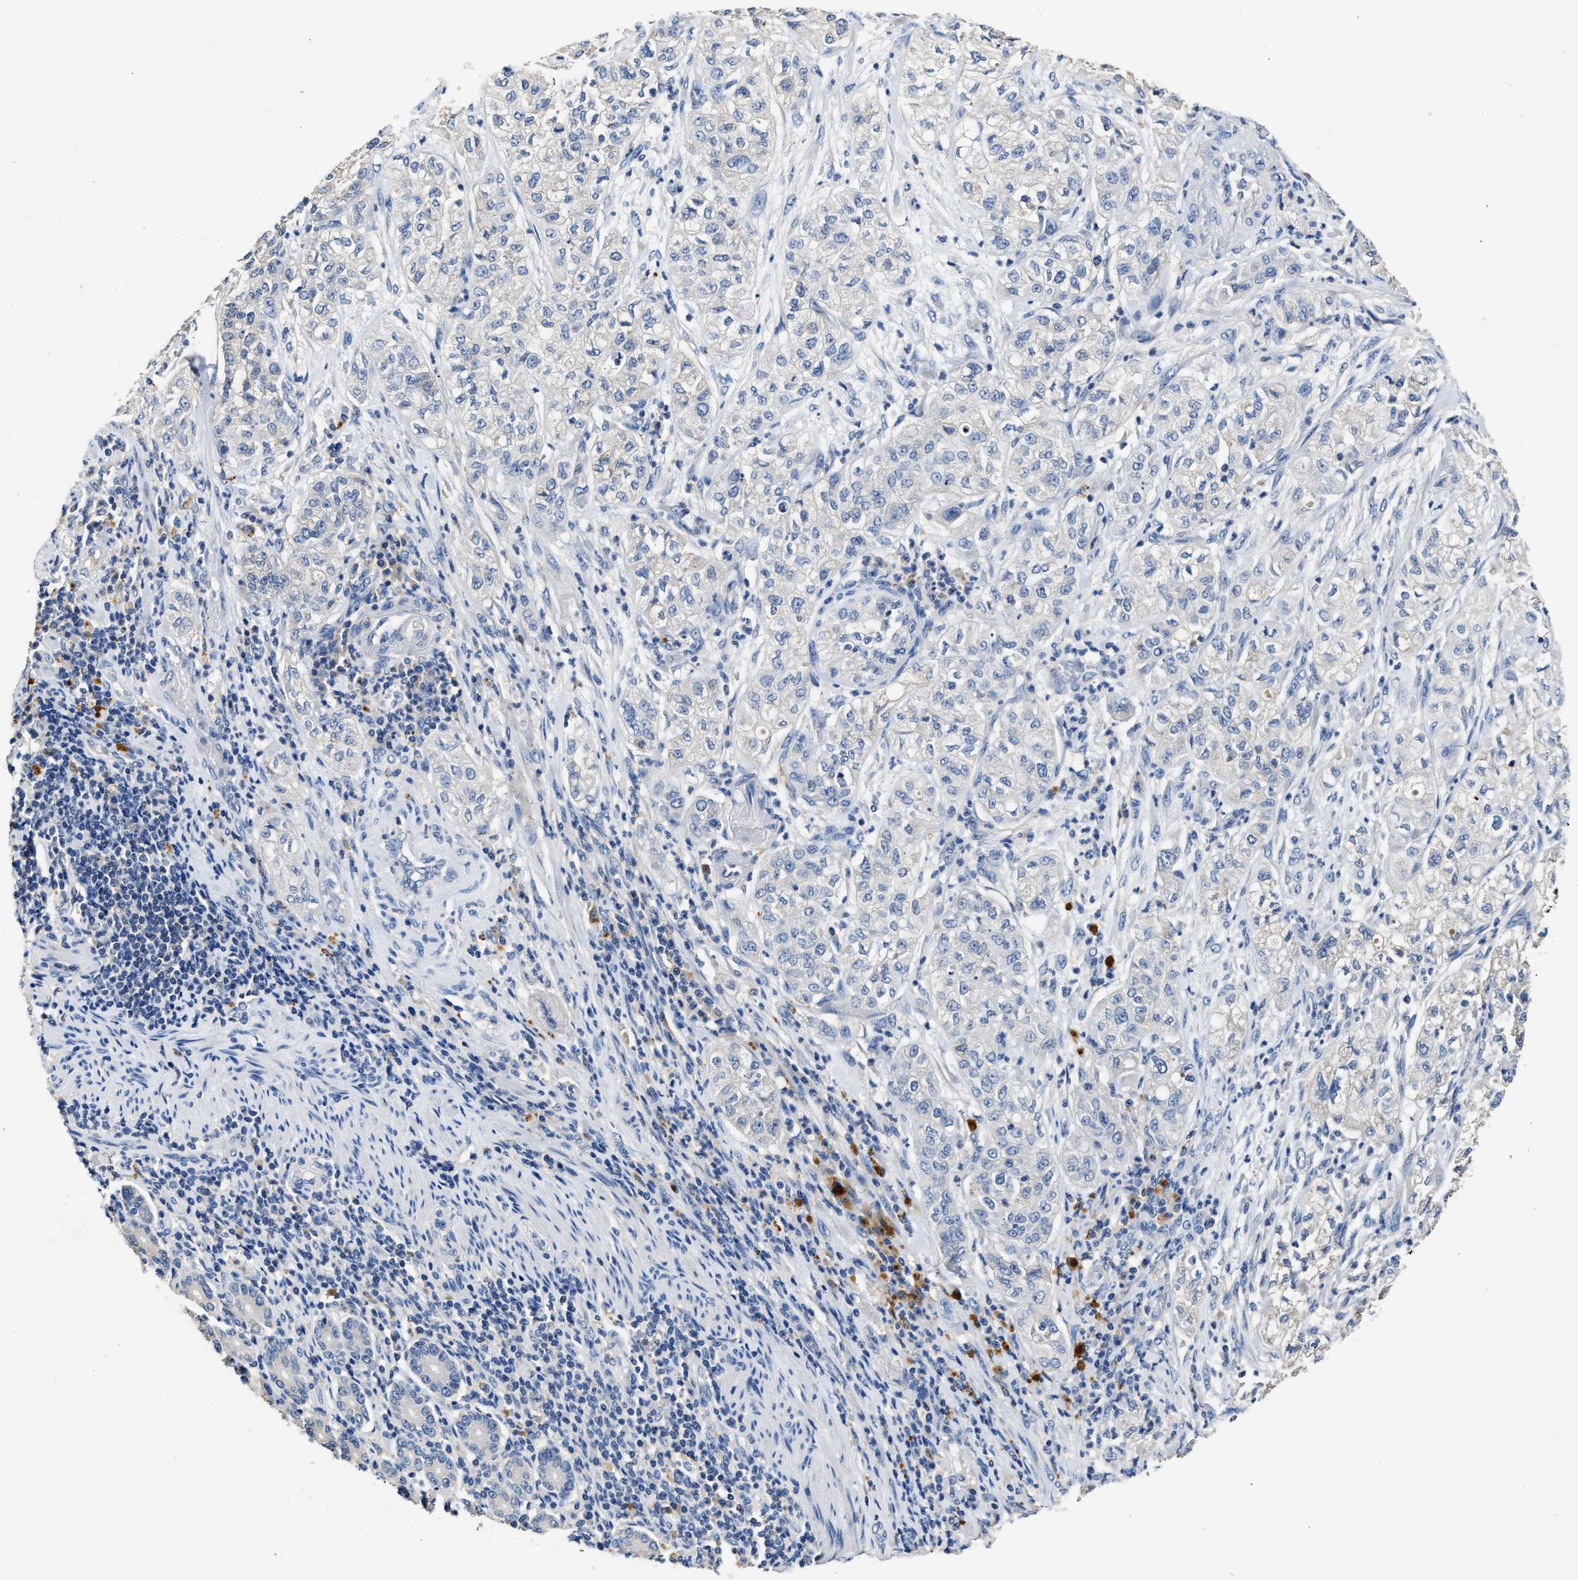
{"staining": {"intensity": "negative", "quantity": "none", "location": "none"}, "tissue": "pancreatic cancer", "cell_type": "Tumor cells", "image_type": "cancer", "snomed": [{"axis": "morphology", "description": "Adenocarcinoma, NOS"}, {"axis": "topography", "description": "Pancreas"}], "caption": "The image reveals no significant positivity in tumor cells of pancreatic adenocarcinoma.", "gene": "SLCO2B1", "patient": {"sex": "female", "age": 78}}